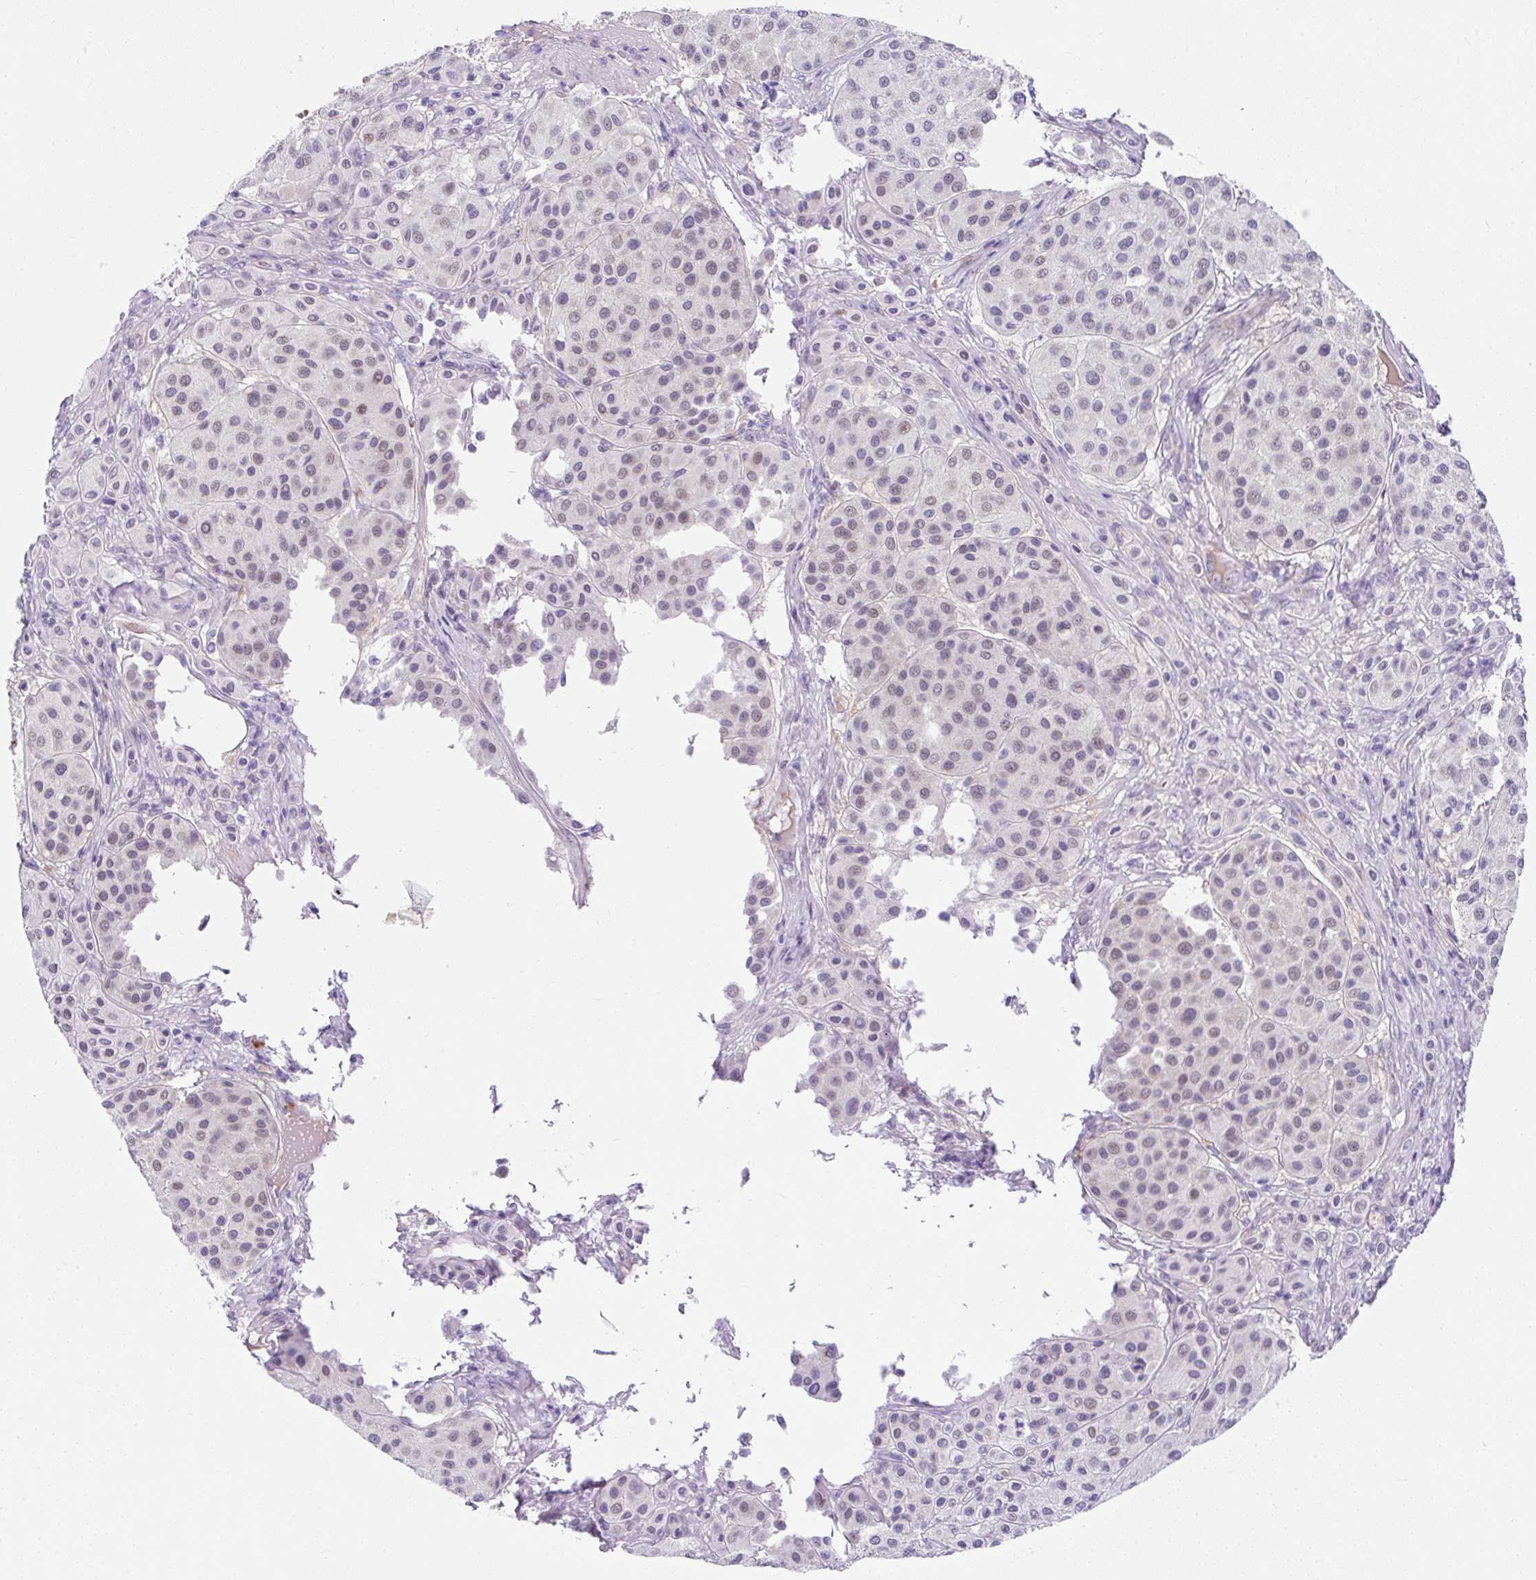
{"staining": {"intensity": "negative", "quantity": "none", "location": "none"}, "tissue": "melanoma", "cell_type": "Tumor cells", "image_type": "cancer", "snomed": [{"axis": "morphology", "description": "Malignant melanoma, Metastatic site"}, {"axis": "topography", "description": "Smooth muscle"}], "caption": "Immunohistochemical staining of malignant melanoma (metastatic site) shows no significant expression in tumor cells.", "gene": "GOLGA8A", "patient": {"sex": "male", "age": 41}}